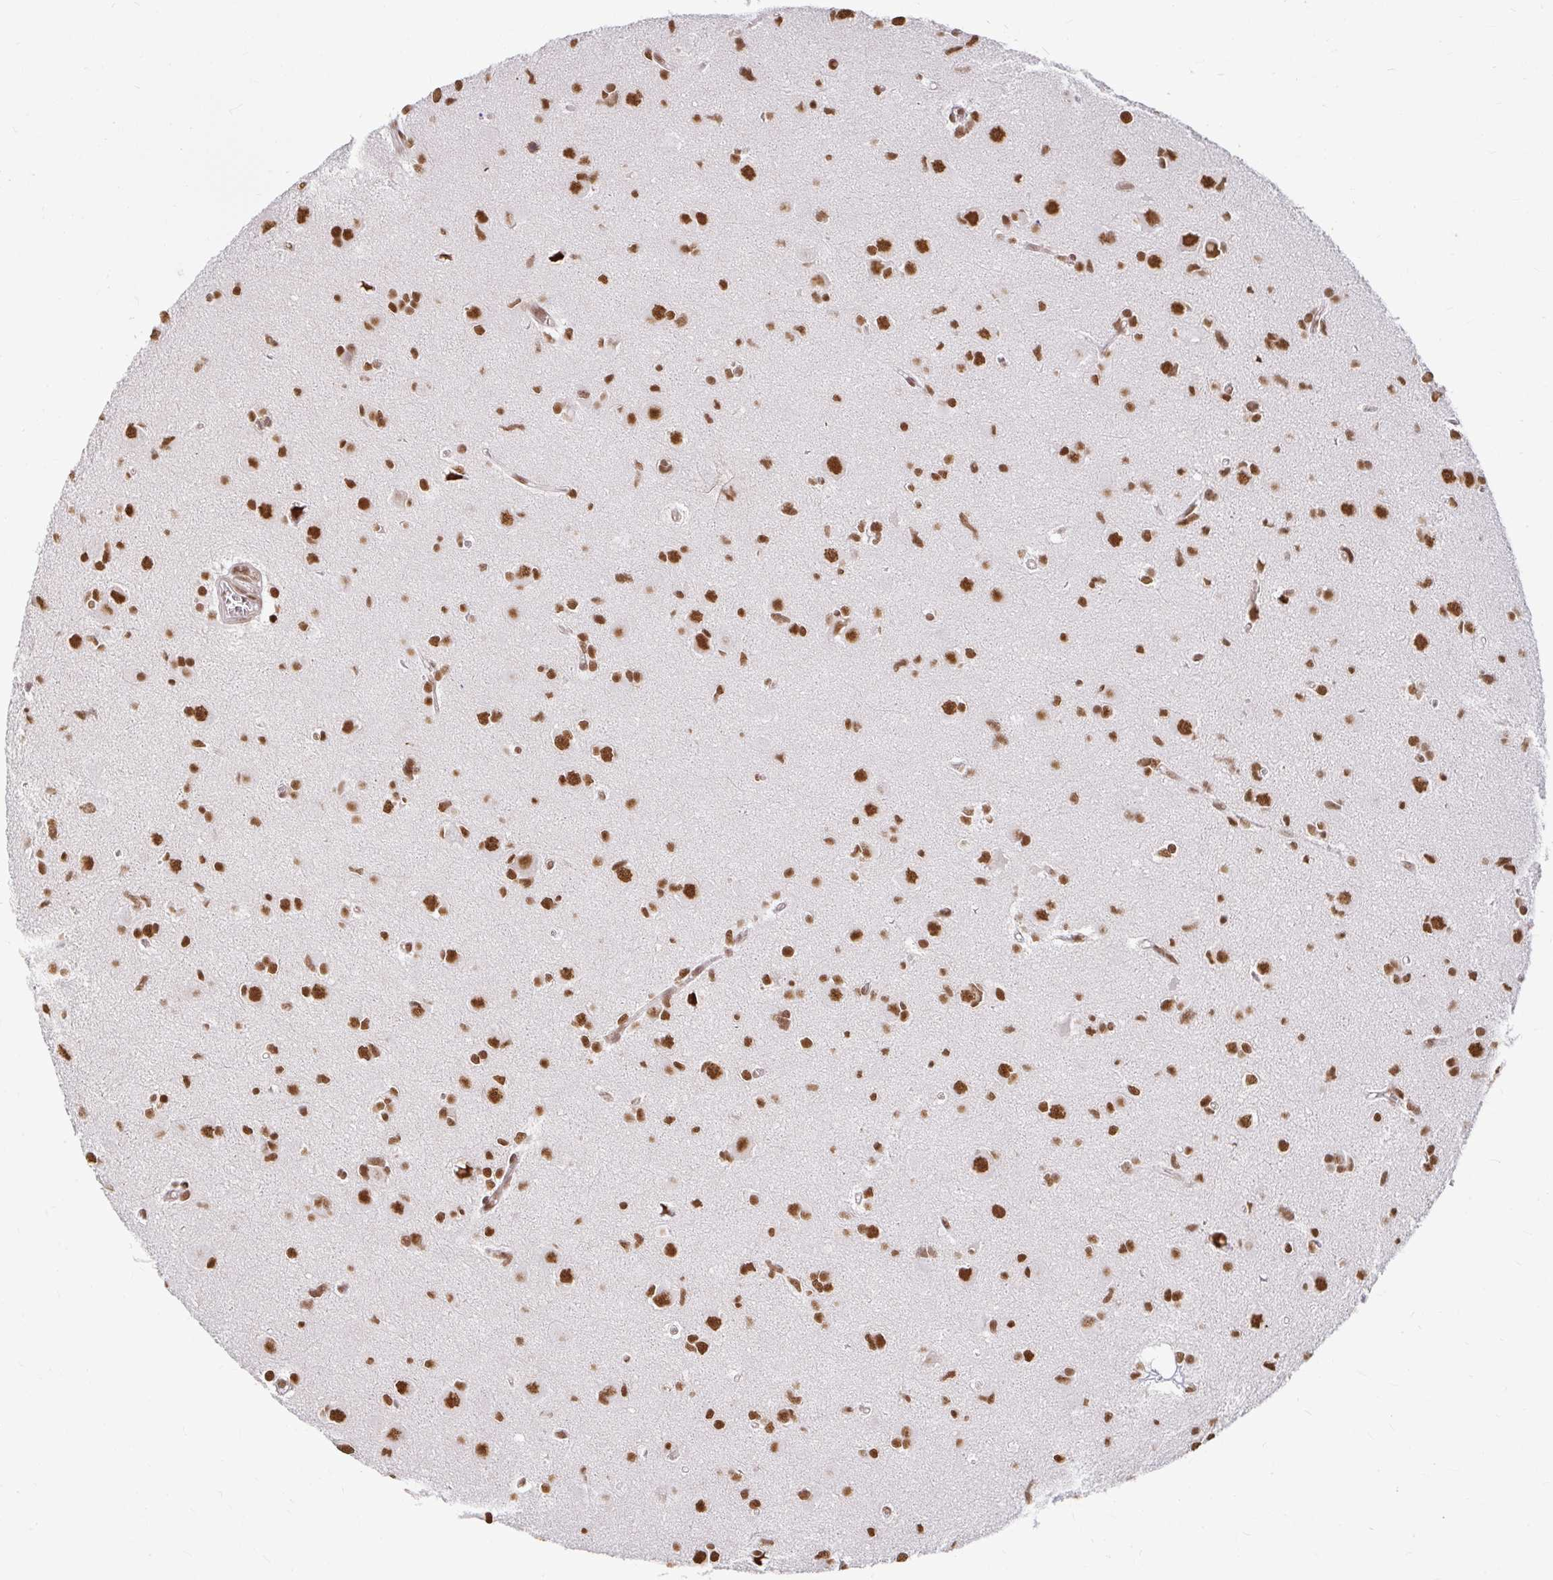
{"staining": {"intensity": "strong", "quantity": ">75%", "location": "nuclear"}, "tissue": "glioma", "cell_type": "Tumor cells", "image_type": "cancer", "snomed": [{"axis": "morphology", "description": "Glioma, malignant, High grade"}, {"axis": "topography", "description": "Brain"}], "caption": "Strong nuclear staining is seen in approximately >75% of tumor cells in malignant high-grade glioma.", "gene": "HNRNPU", "patient": {"sex": "male", "age": 23}}